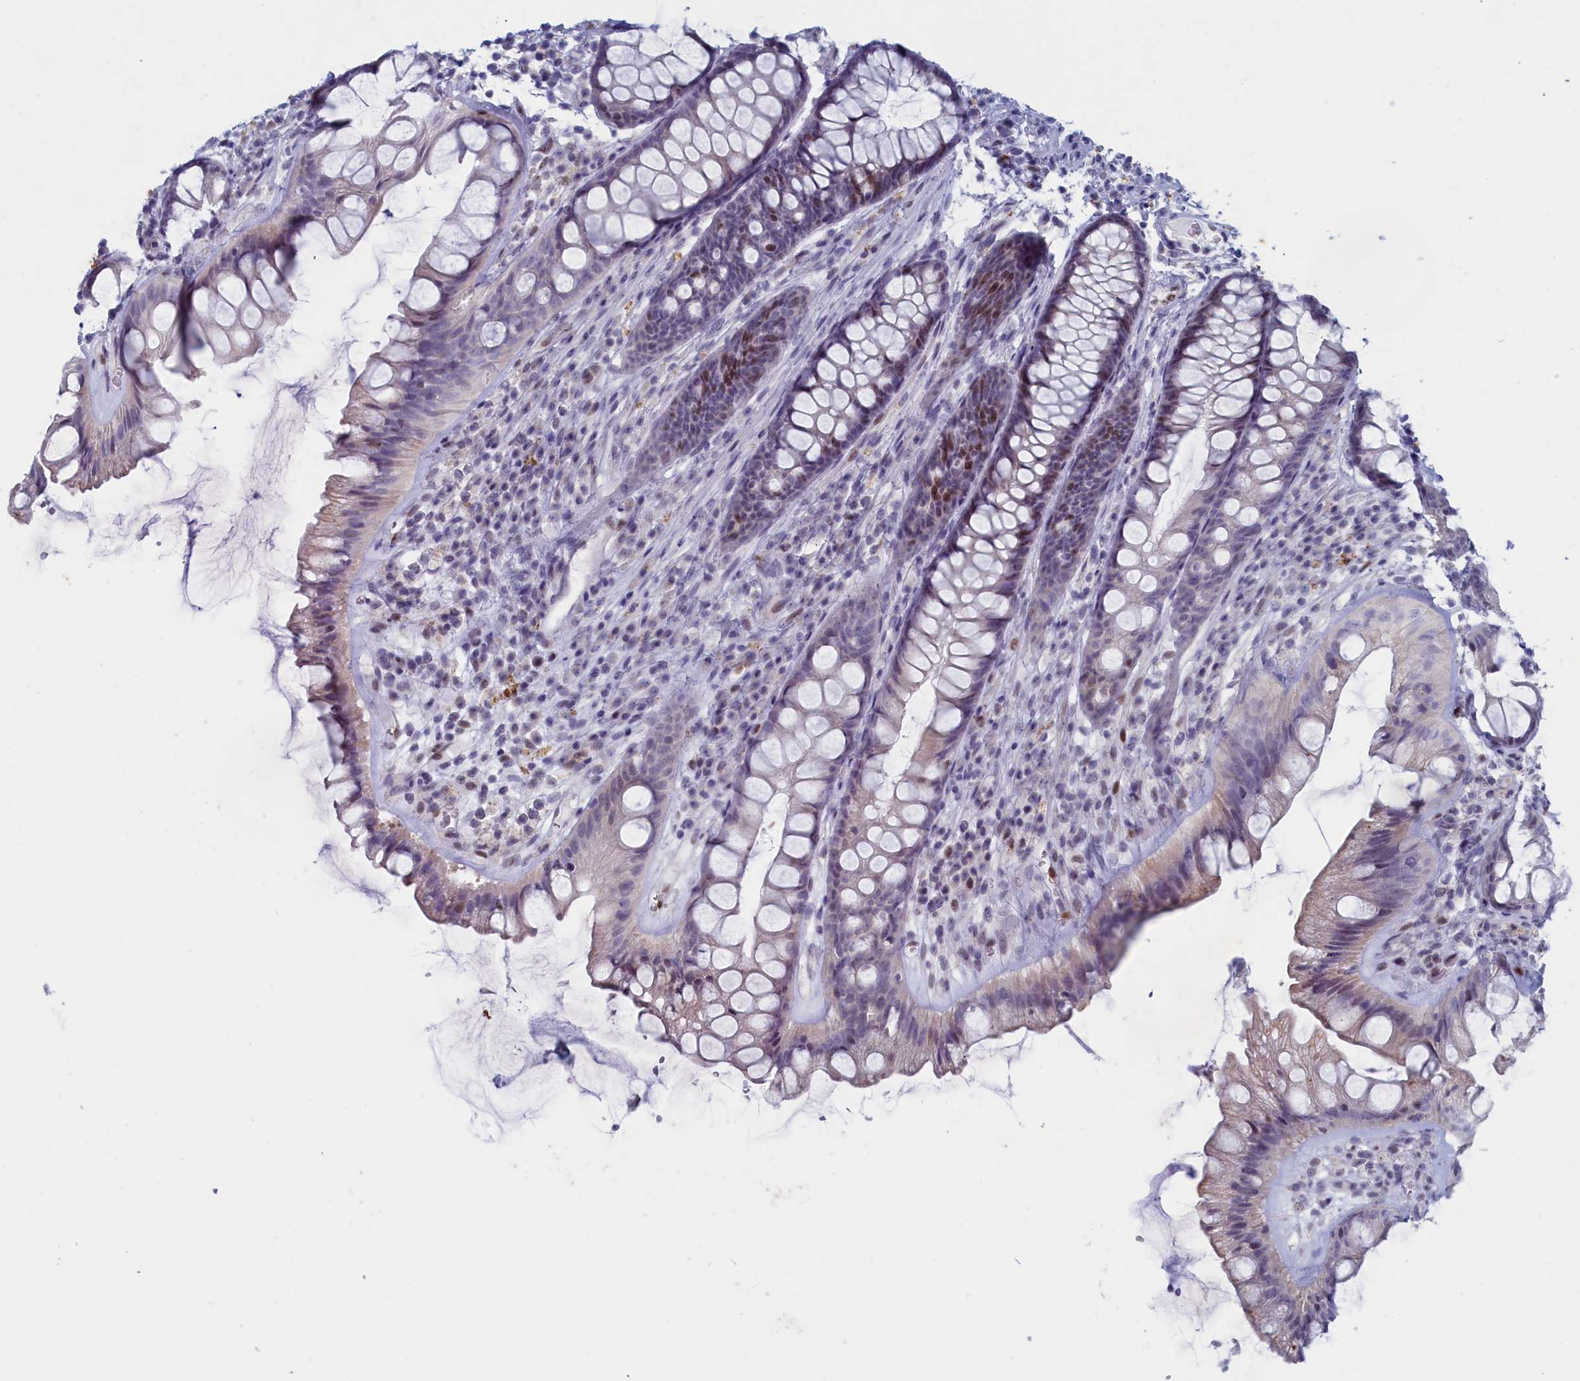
{"staining": {"intensity": "moderate", "quantity": "<25%", "location": "nuclear"}, "tissue": "rectum", "cell_type": "Glandular cells", "image_type": "normal", "snomed": [{"axis": "morphology", "description": "Normal tissue, NOS"}, {"axis": "topography", "description": "Rectum"}], "caption": "Benign rectum was stained to show a protein in brown. There is low levels of moderate nuclear expression in about <25% of glandular cells.", "gene": "WDR76", "patient": {"sex": "male", "age": 74}}